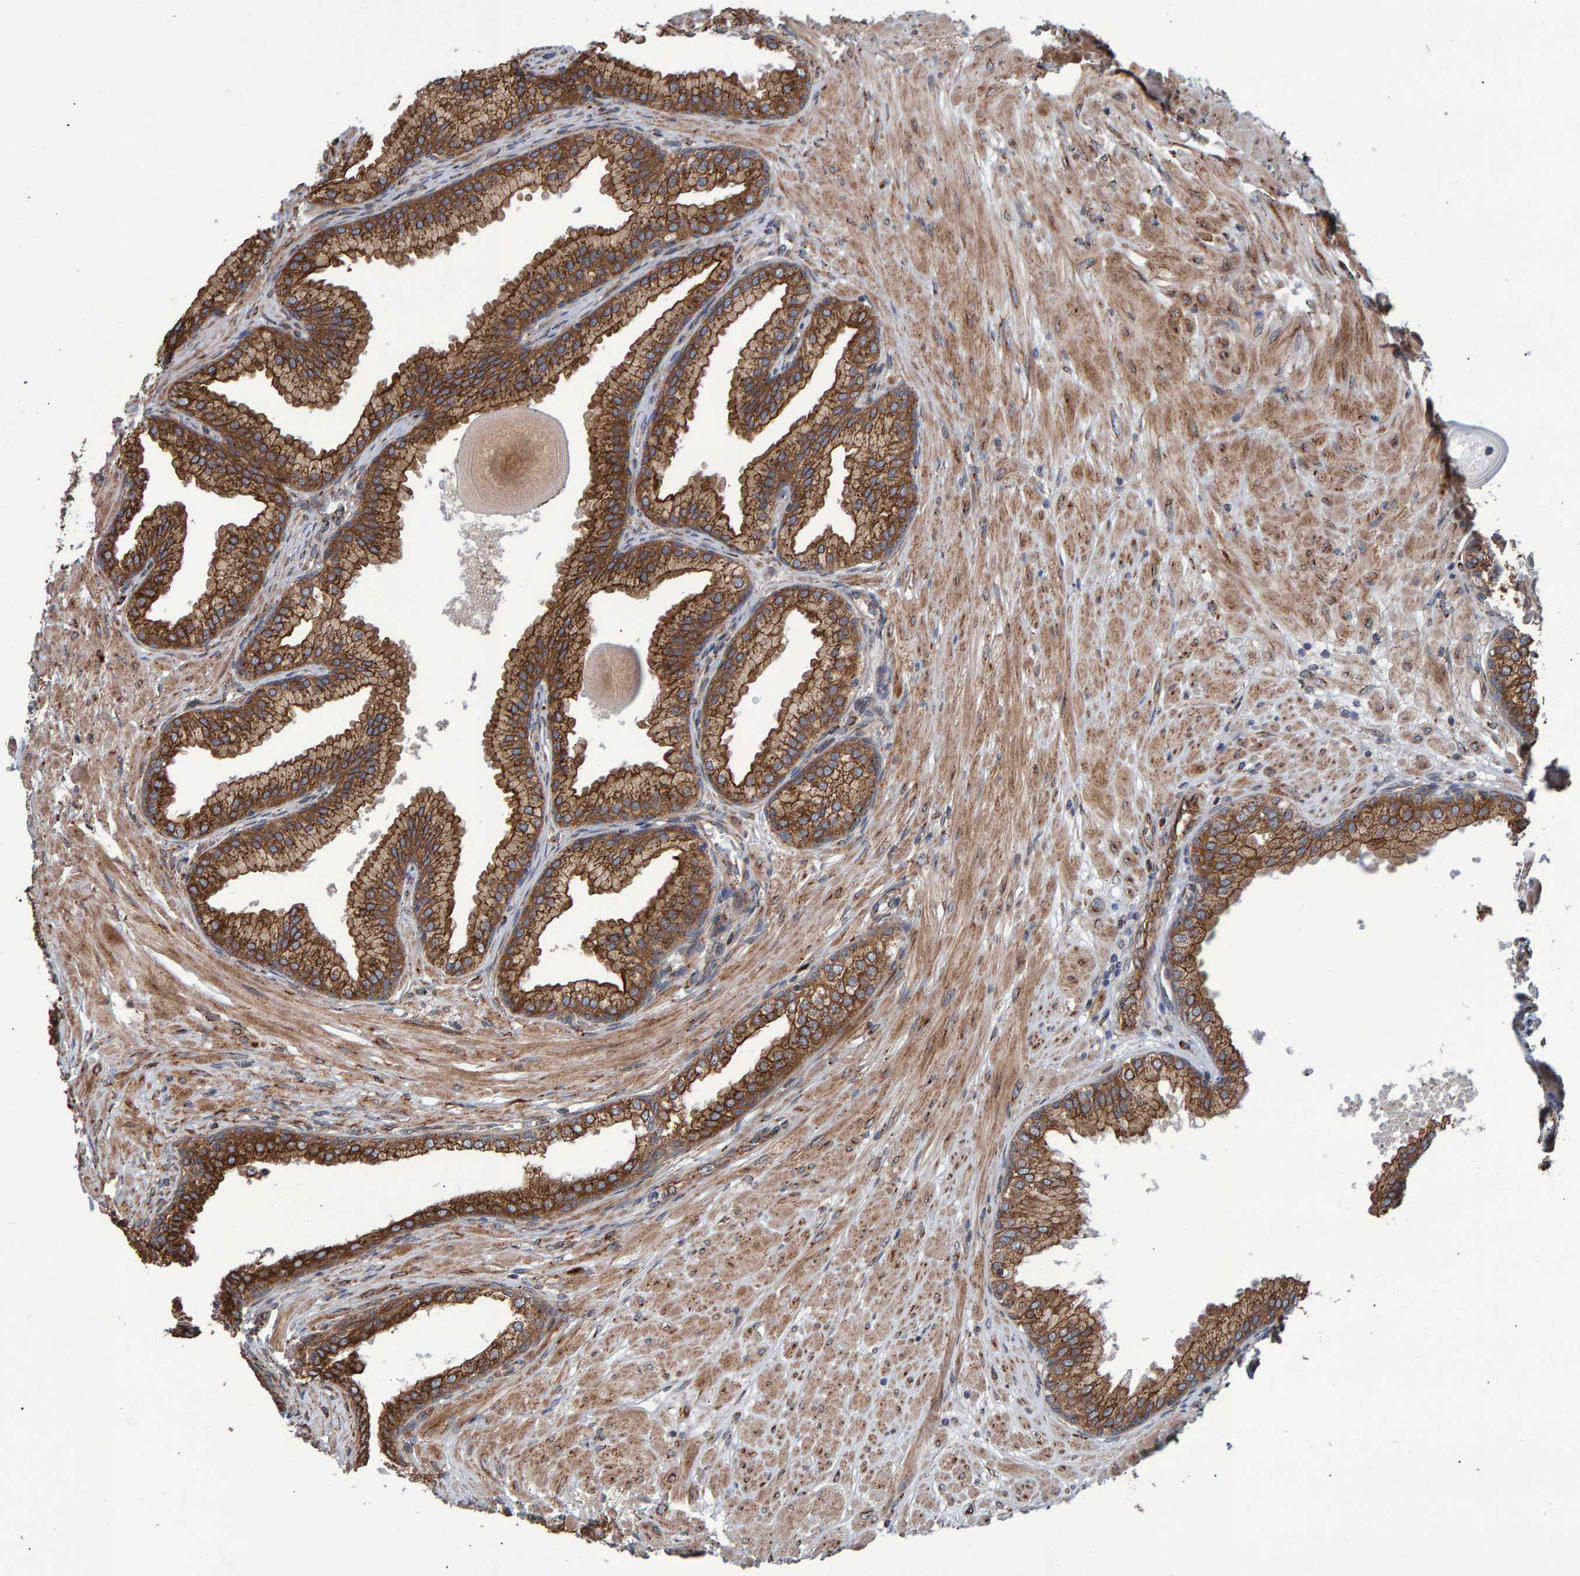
{"staining": {"intensity": "strong", "quantity": ">75%", "location": "cytoplasmic/membranous"}, "tissue": "prostate", "cell_type": "Glandular cells", "image_type": "normal", "snomed": [{"axis": "morphology", "description": "Normal tissue, NOS"}, {"axis": "topography", "description": "Prostate"}], "caption": "Glandular cells display strong cytoplasmic/membranous staining in approximately >75% of cells in unremarkable prostate. Nuclei are stained in blue.", "gene": "FAM117A", "patient": {"sex": "male", "age": 51}}